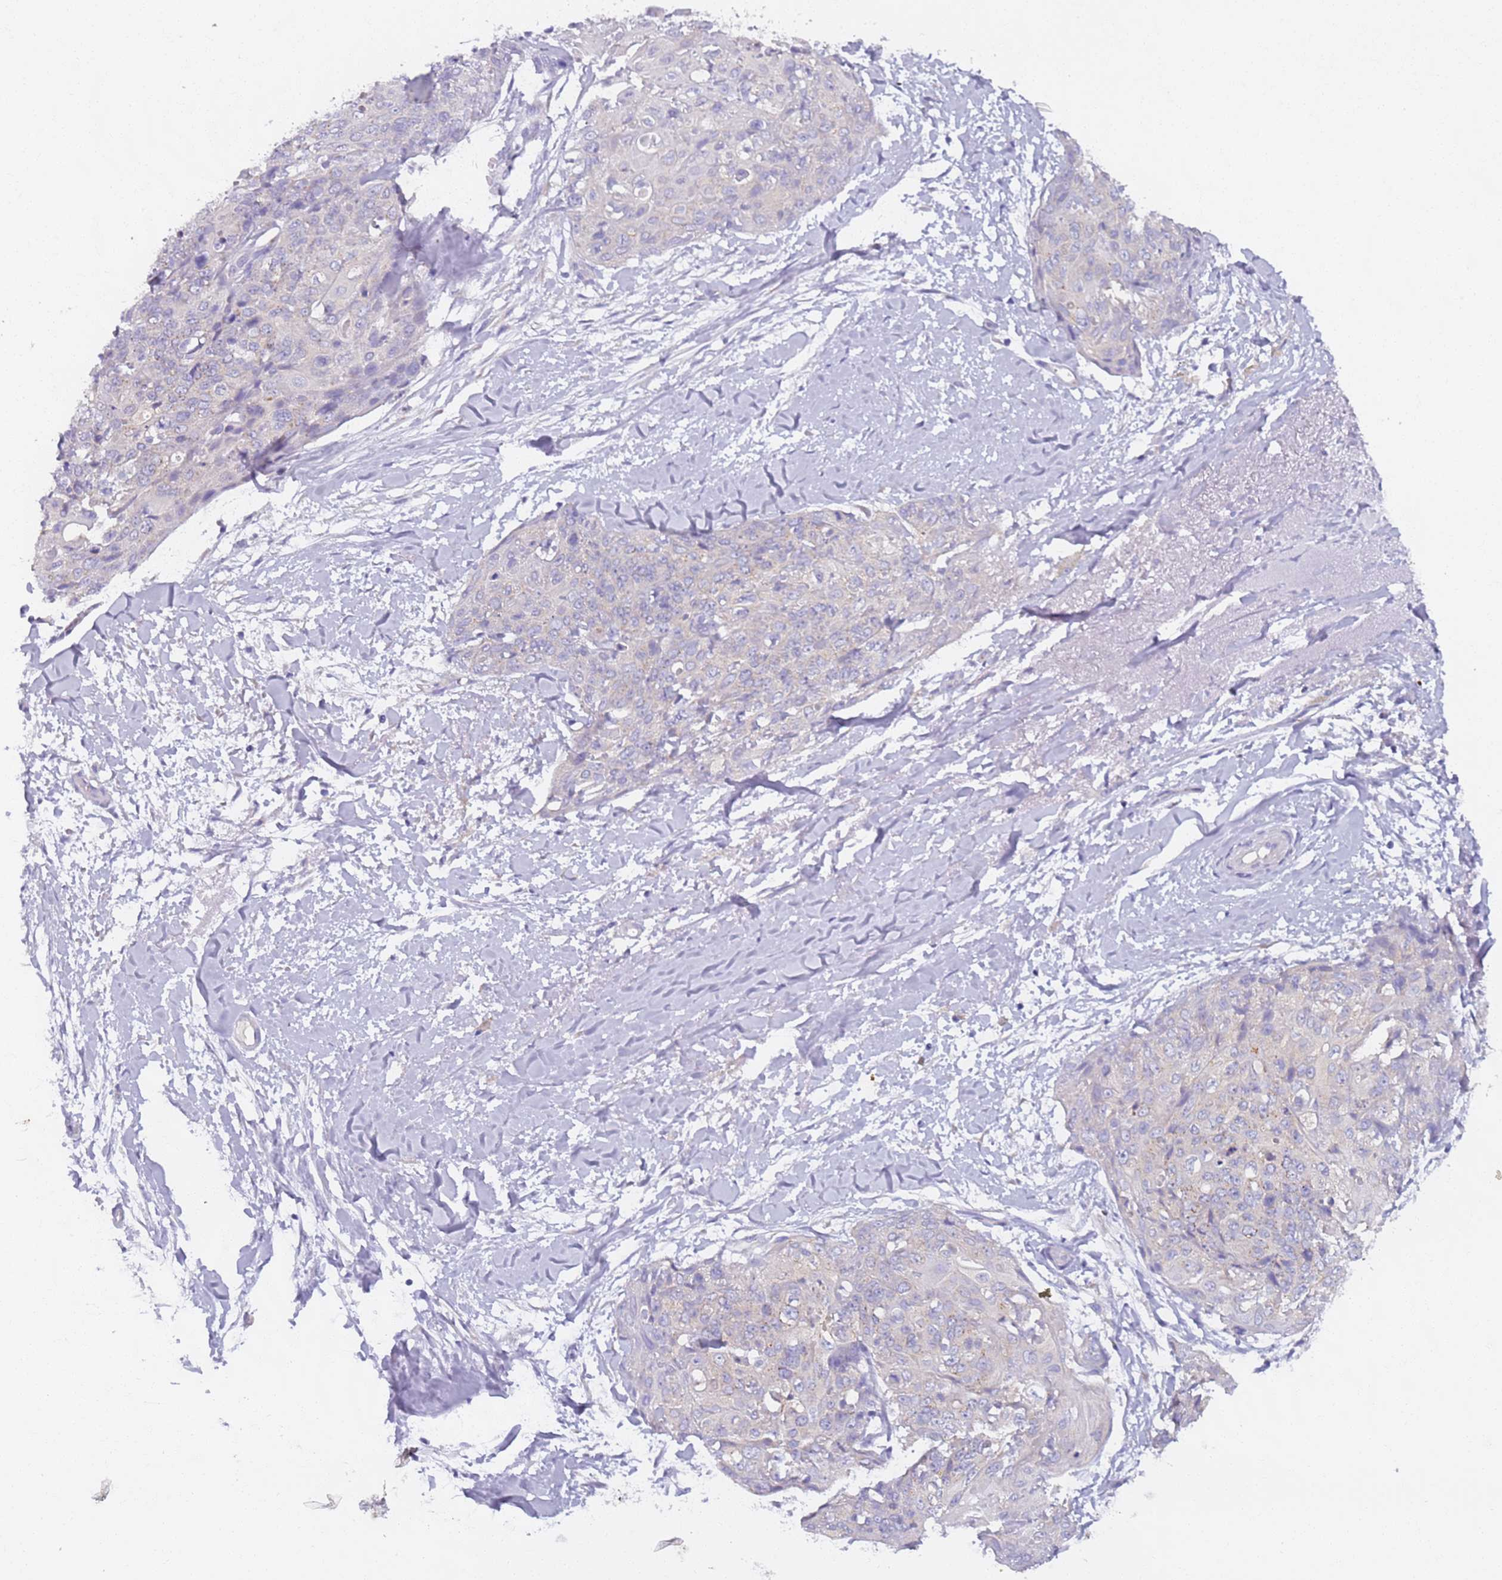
{"staining": {"intensity": "negative", "quantity": "none", "location": "none"}, "tissue": "skin cancer", "cell_type": "Tumor cells", "image_type": "cancer", "snomed": [{"axis": "morphology", "description": "Squamous cell carcinoma, NOS"}, {"axis": "topography", "description": "Skin"}, {"axis": "topography", "description": "Vulva"}], "caption": "Immunohistochemistry (IHC) of human squamous cell carcinoma (skin) displays no expression in tumor cells.", "gene": "AKTIP", "patient": {"sex": "female", "age": 85}}